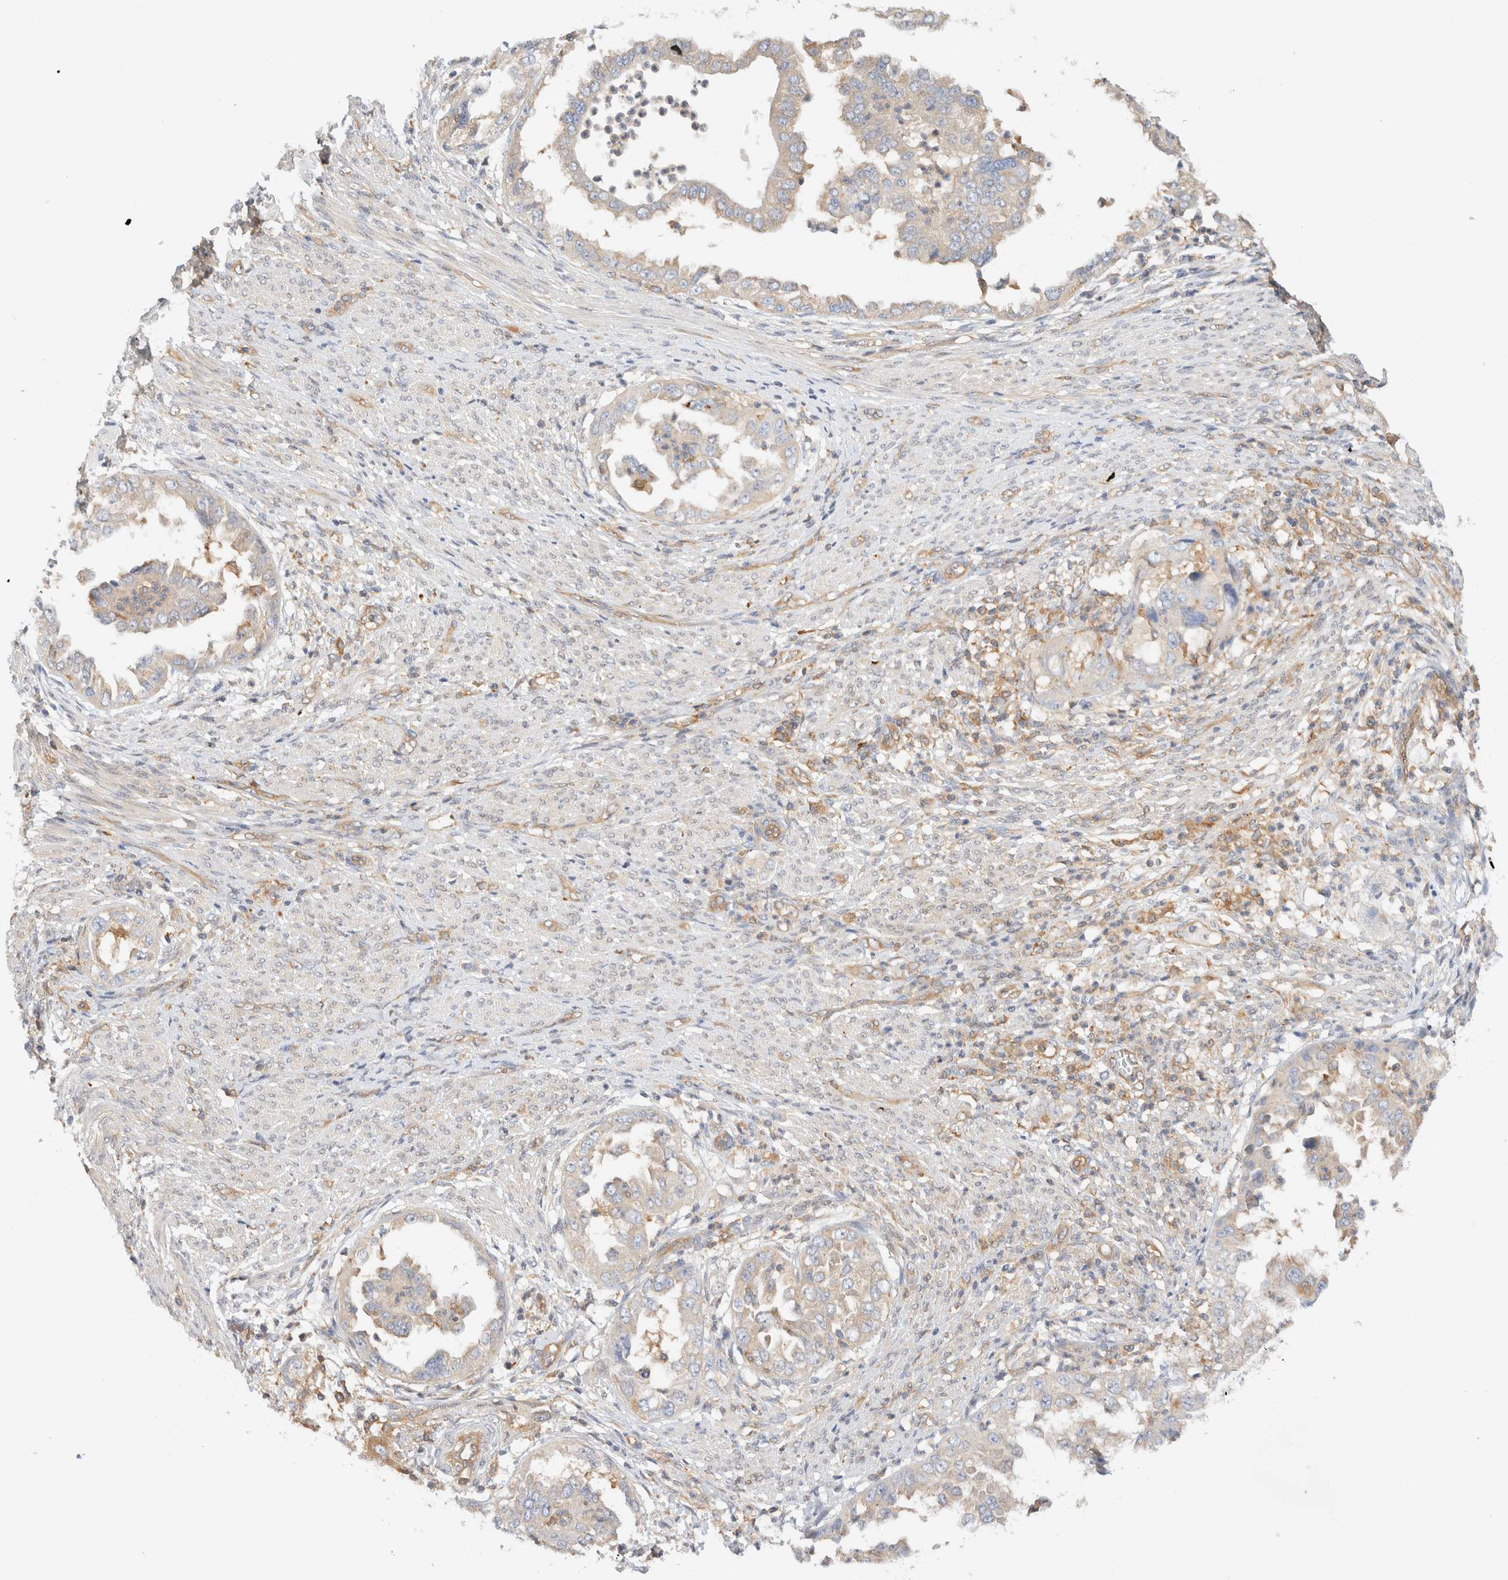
{"staining": {"intensity": "weak", "quantity": "25%-75%", "location": "cytoplasmic/membranous"}, "tissue": "endometrial cancer", "cell_type": "Tumor cells", "image_type": "cancer", "snomed": [{"axis": "morphology", "description": "Adenocarcinoma, NOS"}, {"axis": "topography", "description": "Endometrium"}], "caption": "This micrograph exhibits immunohistochemistry staining of endometrial adenocarcinoma, with low weak cytoplasmic/membranous expression in approximately 25%-75% of tumor cells.", "gene": "RABEP1", "patient": {"sex": "female", "age": 85}}